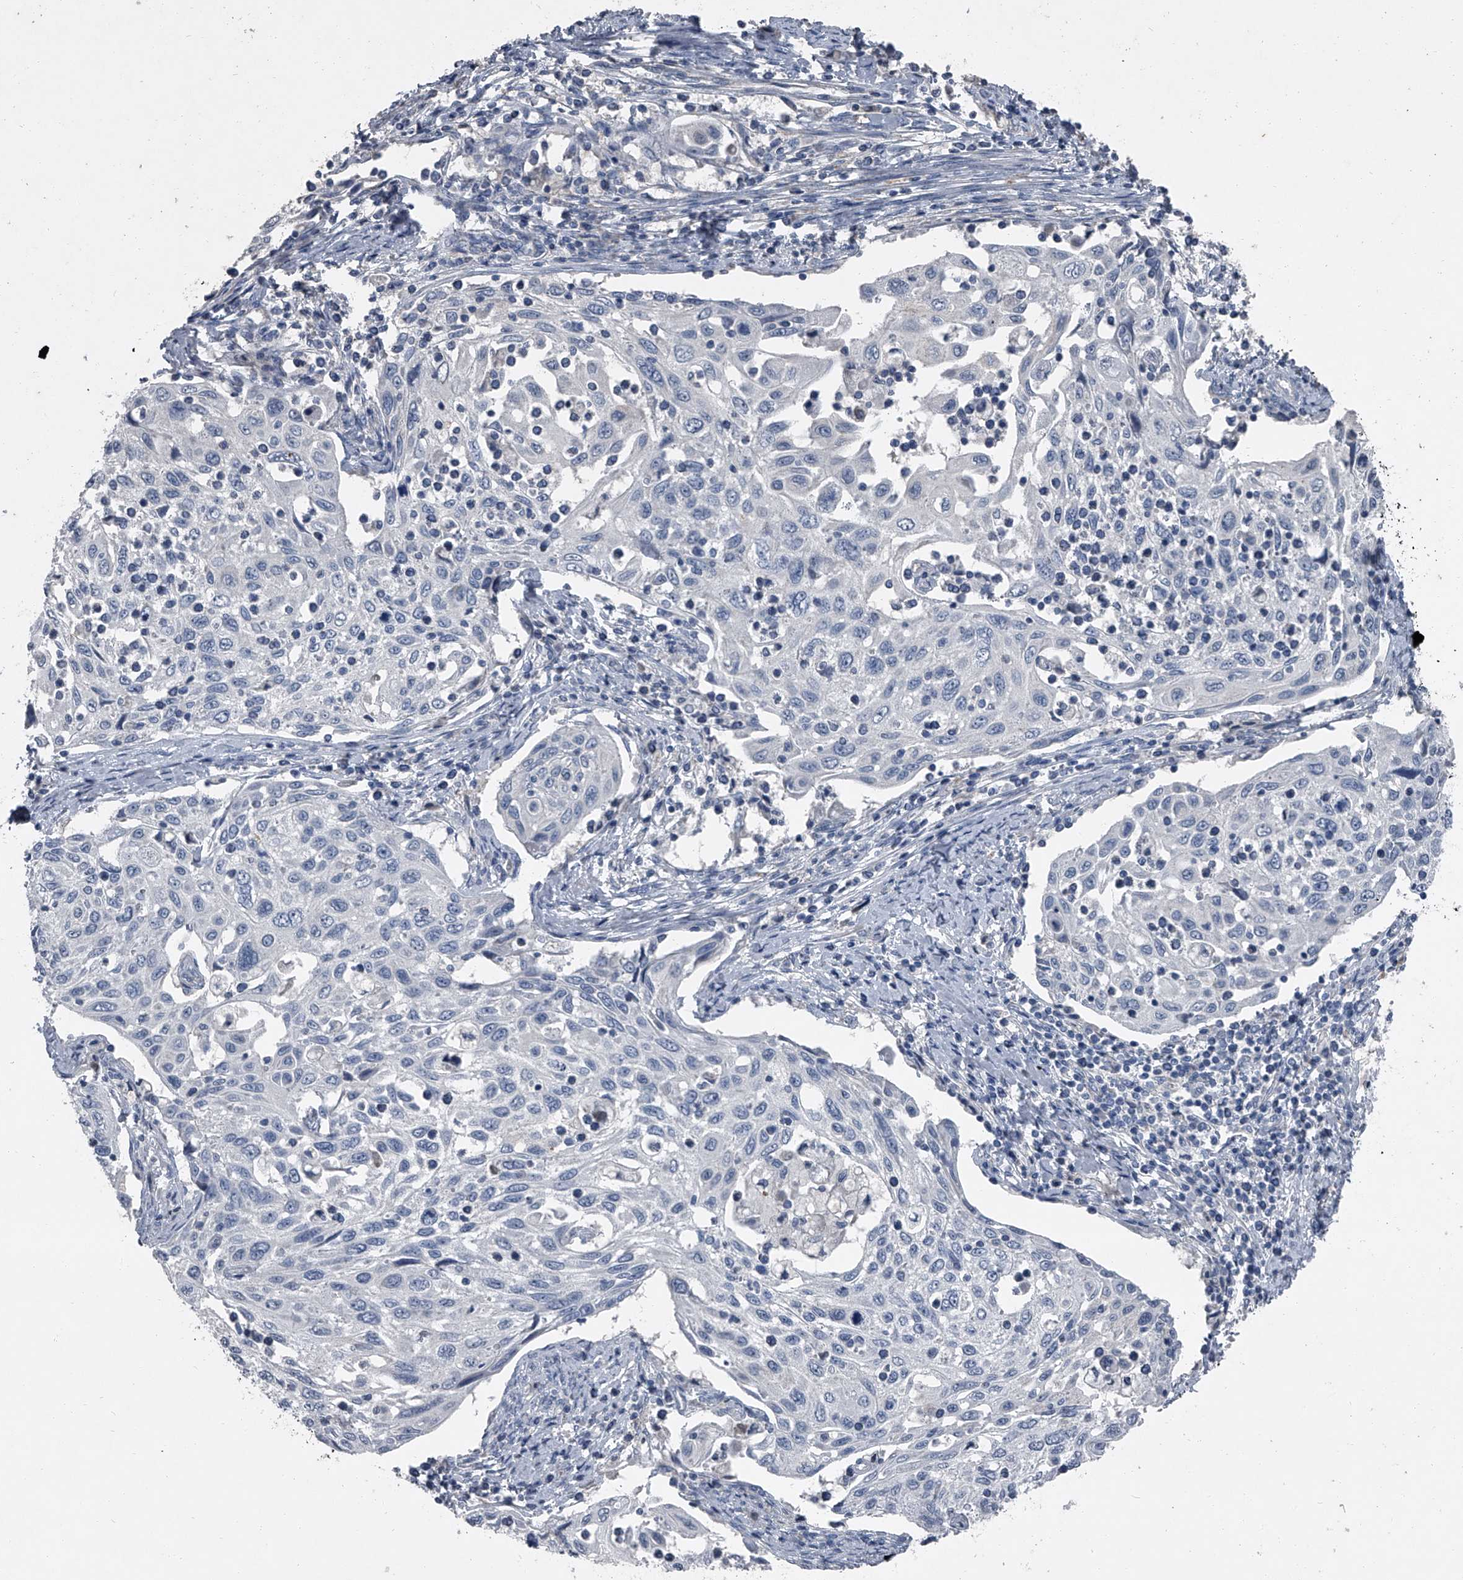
{"staining": {"intensity": "negative", "quantity": "none", "location": "none"}, "tissue": "cervical cancer", "cell_type": "Tumor cells", "image_type": "cancer", "snomed": [{"axis": "morphology", "description": "Squamous cell carcinoma, NOS"}, {"axis": "topography", "description": "Cervix"}], "caption": "The immunohistochemistry photomicrograph has no significant positivity in tumor cells of cervical cancer (squamous cell carcinoma) tissue.", "gene": "HEPHL1", "patient": {"sex": "female", "age": 70}}